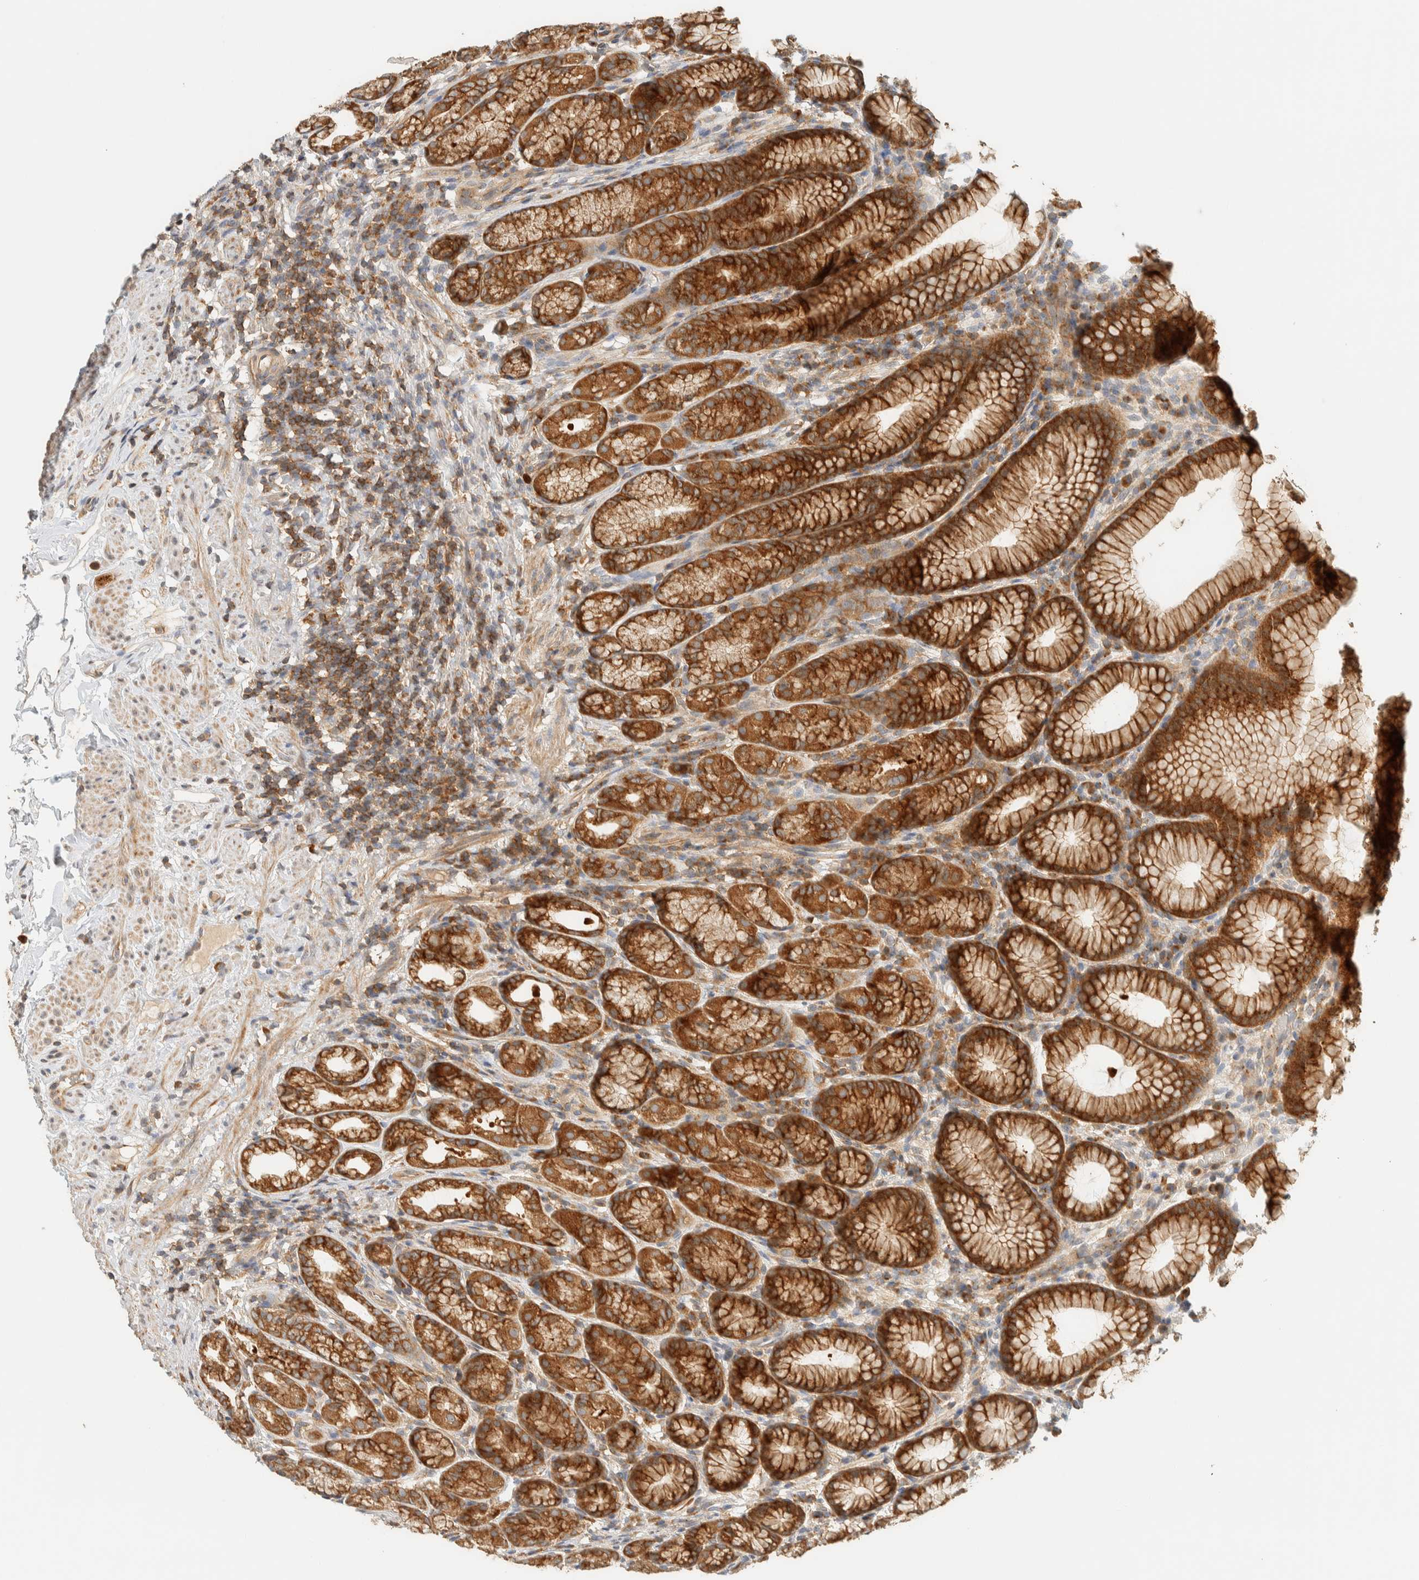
{"staining": {"intensity": "strong", "quantity": ">75%", "location": "cytoplasmic/membranous"}, "tissue": "stomach", "cell_type": "Glandular cells", "image_type": "normal", "snomed": [{"axis": "morphology", "description": "Normal tissue, NOS"}, {"axis": "topography", "description": "Stomach"}], "caption": "A high amount of strong cytoplasmic/membranous expression is identified in approximately >75% of glandular cells in unremarkable stomach.", "gene": "ARFGEF1", "patient": {"sex": "male", "age": 42}}